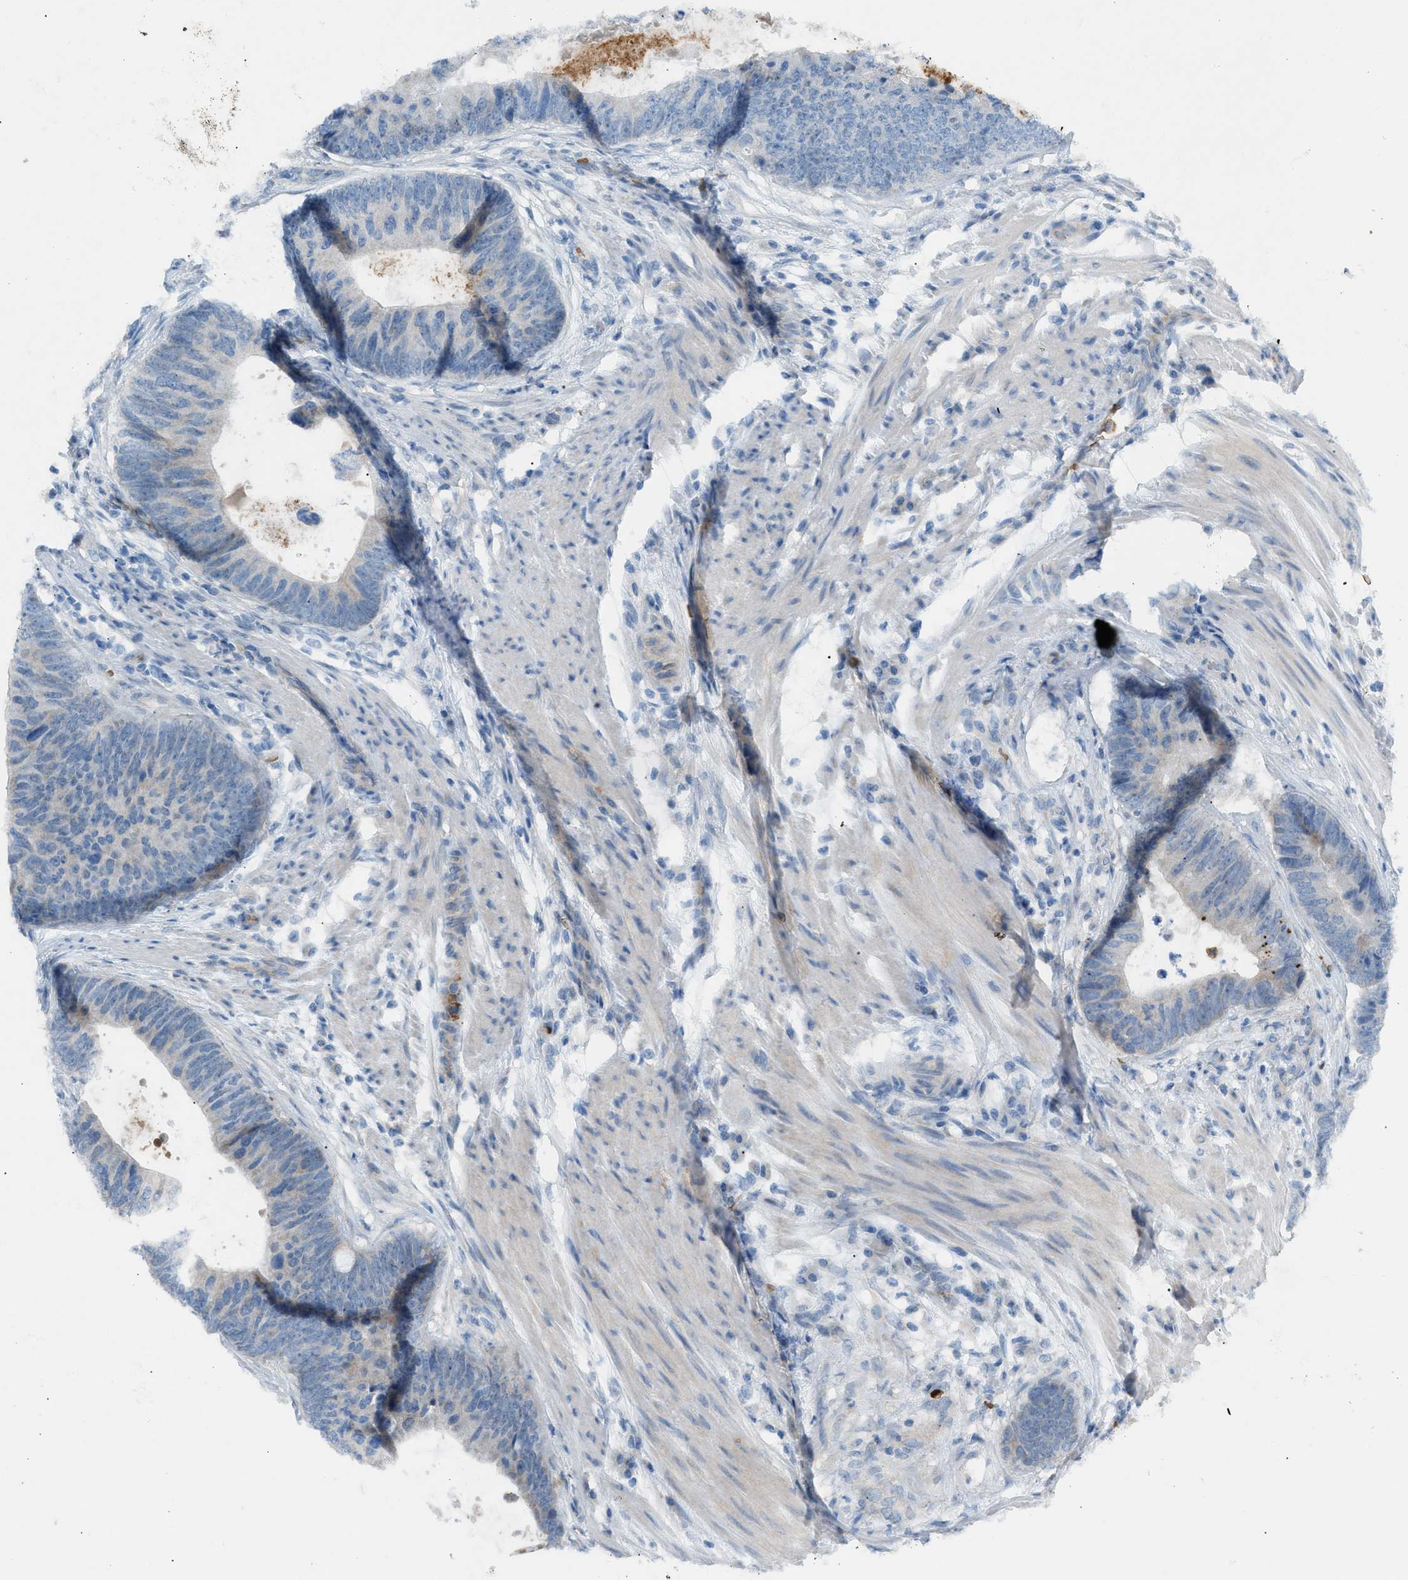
{"staining": {"intensity": "negative", "quantity": "none", "location": "none"}, "tissue": "colorectal cancer", "cell_type": "Tumor cells", "image_type": "cancer", "snomed": [{"axis": "morphology", "description": "Adenocarcinoma, NOS"}, {"axis": "topography", "description": "Colon"}], "caption": "IHC micrograph of neoplastic tissue: human colorectal cancer (adenocarcinoma) stained with DAB shows no significant protein staining in tumor cells.", "gene": "CFAP77", "patient": {"sex": "male", "age": 56}}